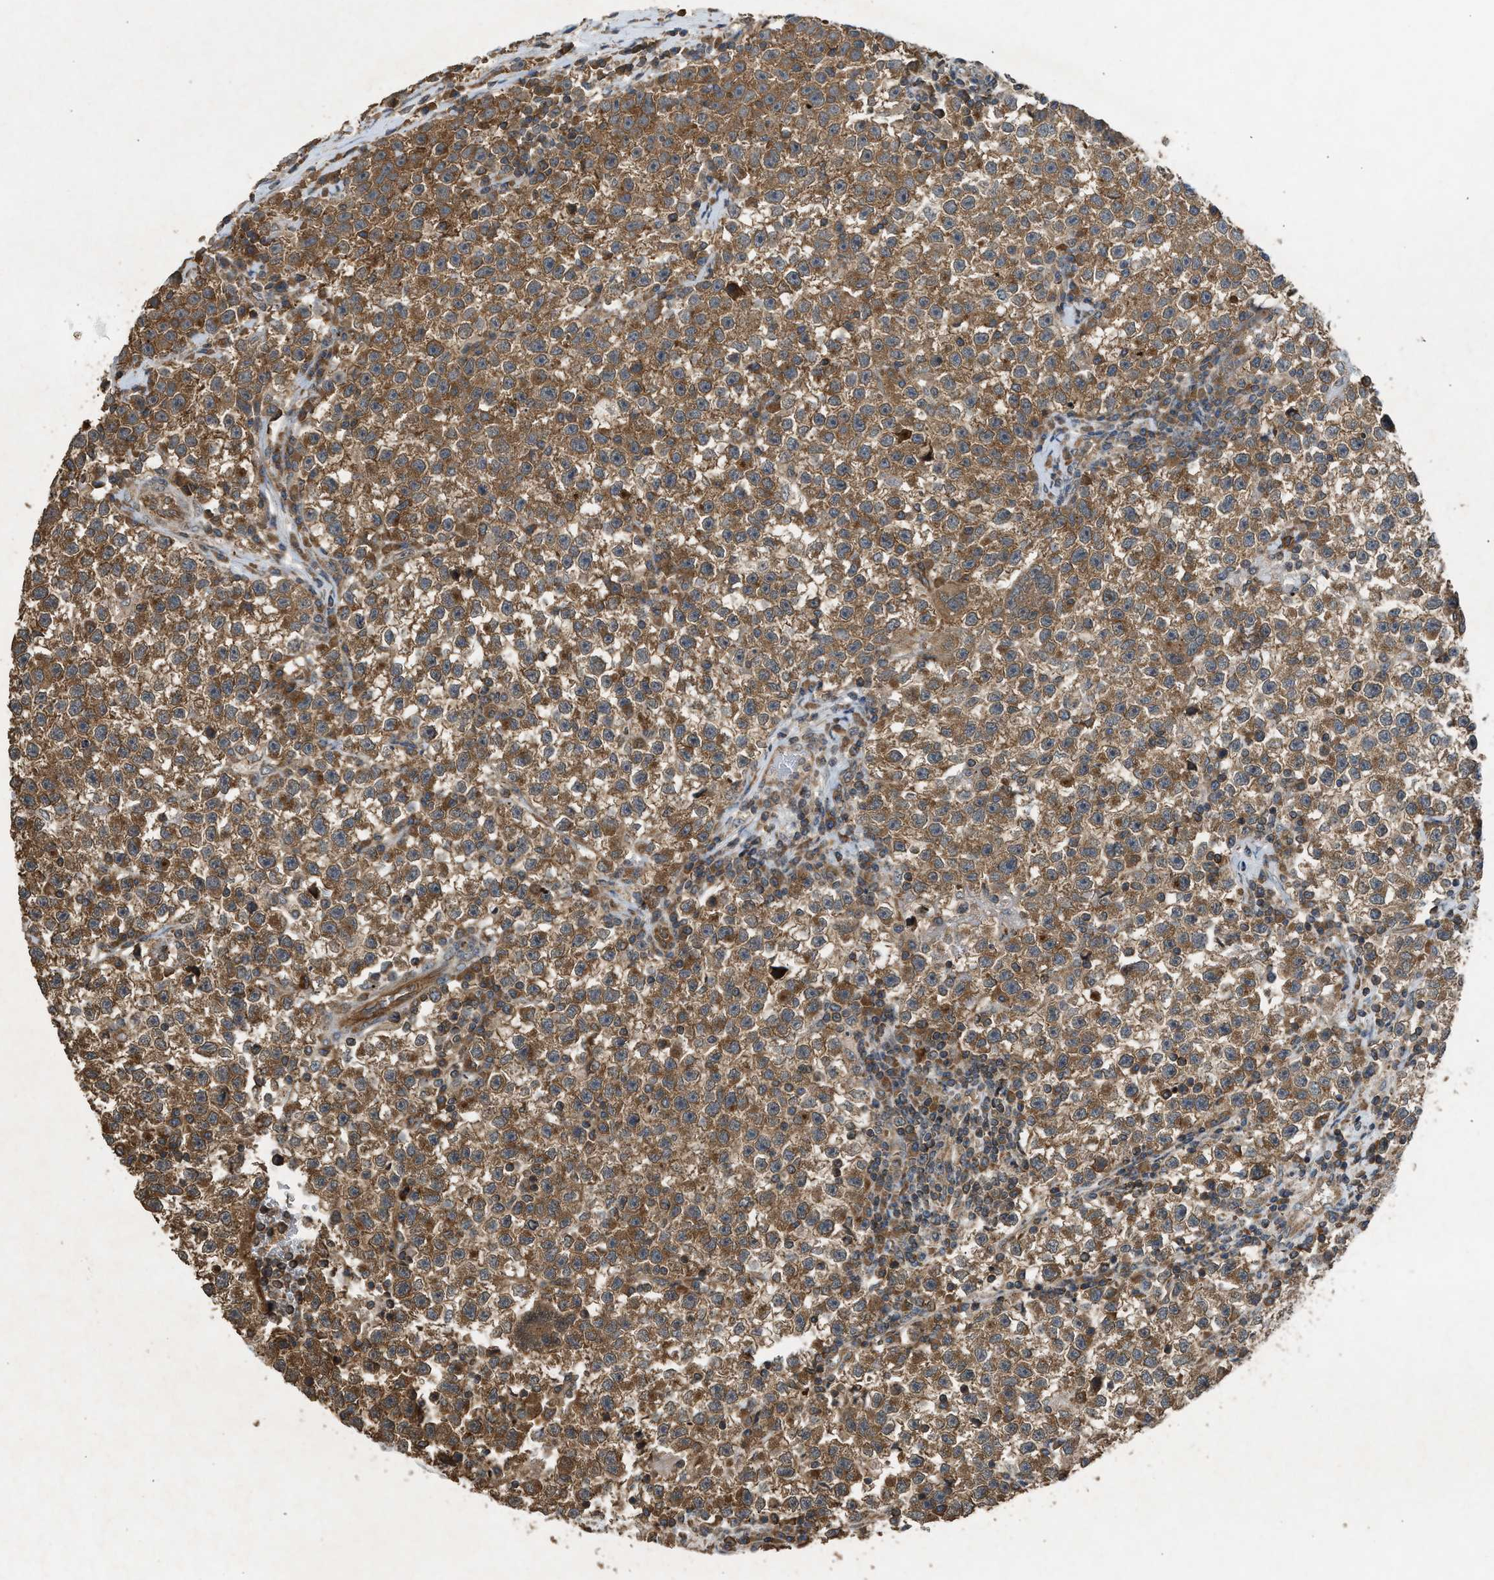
{"staining": {"intensity": "strong", "quantity": ">75%", "location": "cytoplasmic/membranous"}, "tissue": "testis cancer", "cell_type": "Tumor cells", "image_type": "cancer", "snomed": [{"axis": "morphology", "description": "Seminoma, NOS"}, {"axis": "topography", "description": "Testis"}], "caption": "Immunohistochemistry (IHC) of testis seminoma displays high levels of strong cytoplasmic/membranous expression in about >75% of tumor cells.", "gene": "HIP1R", "patient": {"sex": "male", "age": 22}}